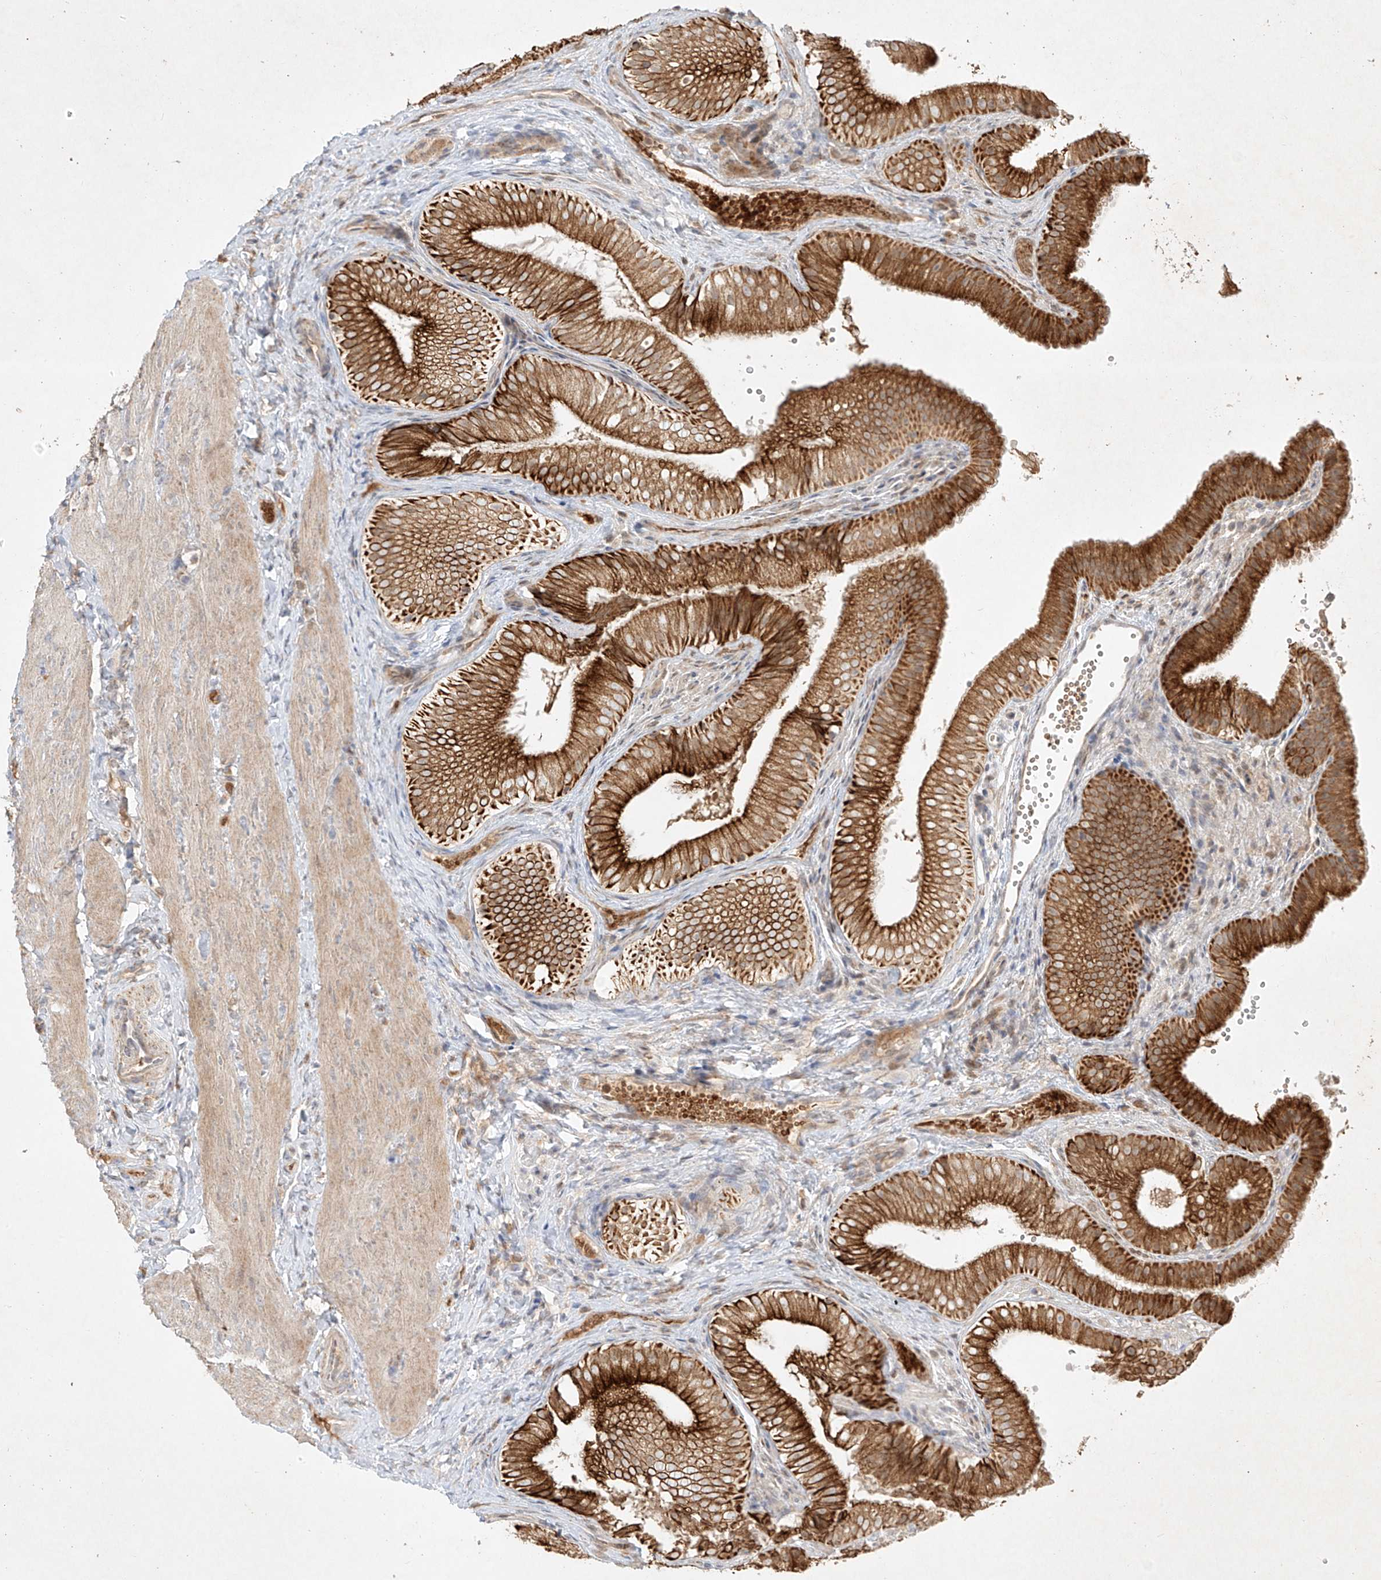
{"staining": {"intensity": "strong", "quantity": ">75%", "location": "cytoplasmic/membranous"}, "tissue": "gallbladder", "cell_type": "Glandular cells", "image_type": "normal", "snomed": [{"axis": "morphology", "description": "Normal tissue, NOS"}, {"axis": "topography", "description": "Gallbladder"}], "caption": "Immunohistochemistry (IHC) photomicrograph of unremarkable gallbladder stained for a protein (brown), which demonstrates high levels of strong cytoplasmic/membranous staining in about >75% of glandular cells.", "gene": "KPNA7", "patient": {"sex": "female", "age": 30}}